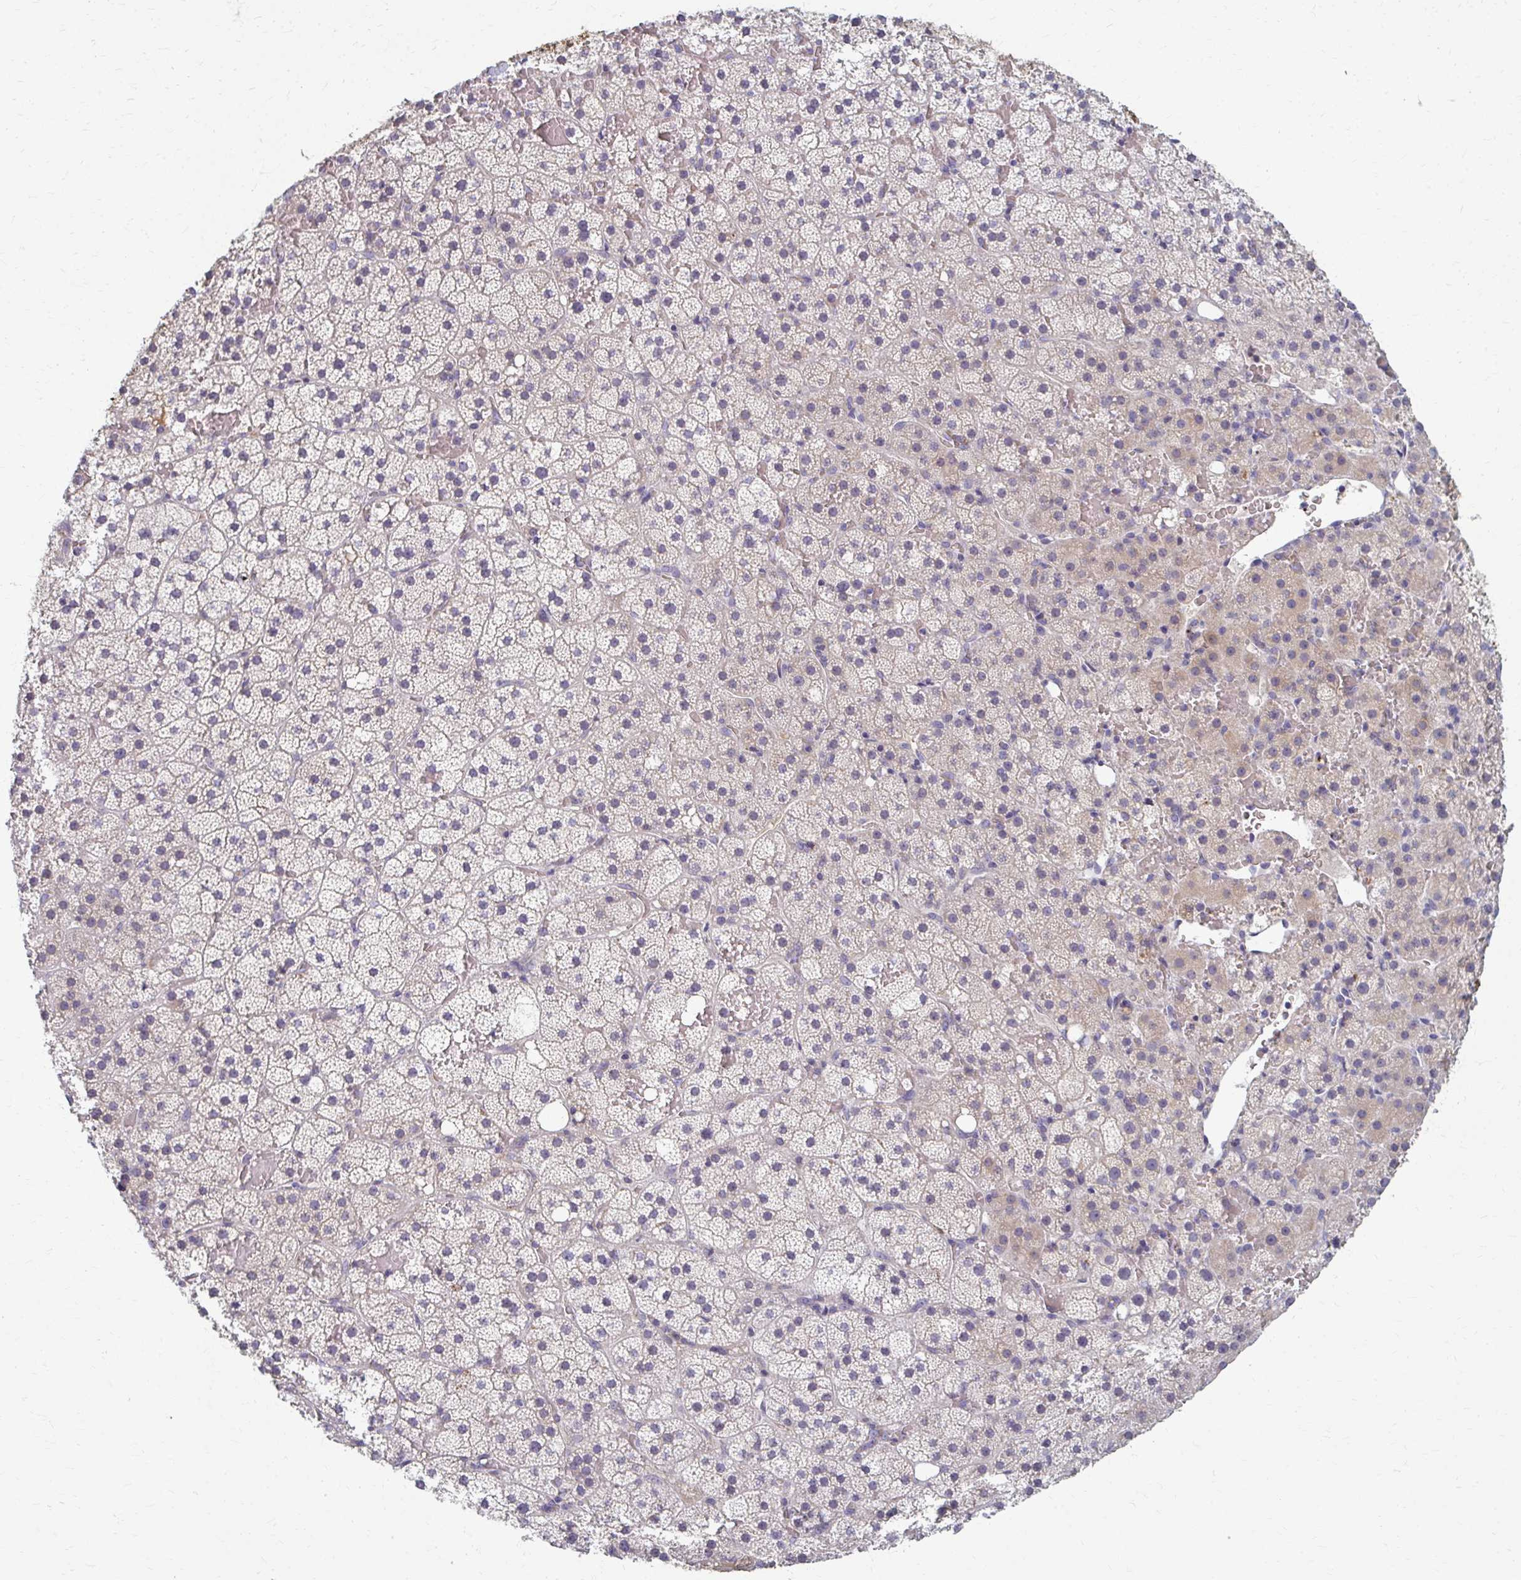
{"staining": {"intensity": "negative", "quantity": "none", "location": "none"}, "tissue": "adrenal gland", "cell_type": "Glandular cells", "image_type": "normal", "snomed": [{"axis": "morphology", "description": "Normal tissue, NOS"}, {"axis": "topography", "description": "Adrenal gland"}], "caption": "Immunohistochemical staining of normal adrenal gland reveals no significant positivity in glandular cells.", "gene": "MCRIP2", "patient": {"sex": "male", "age": 53}}